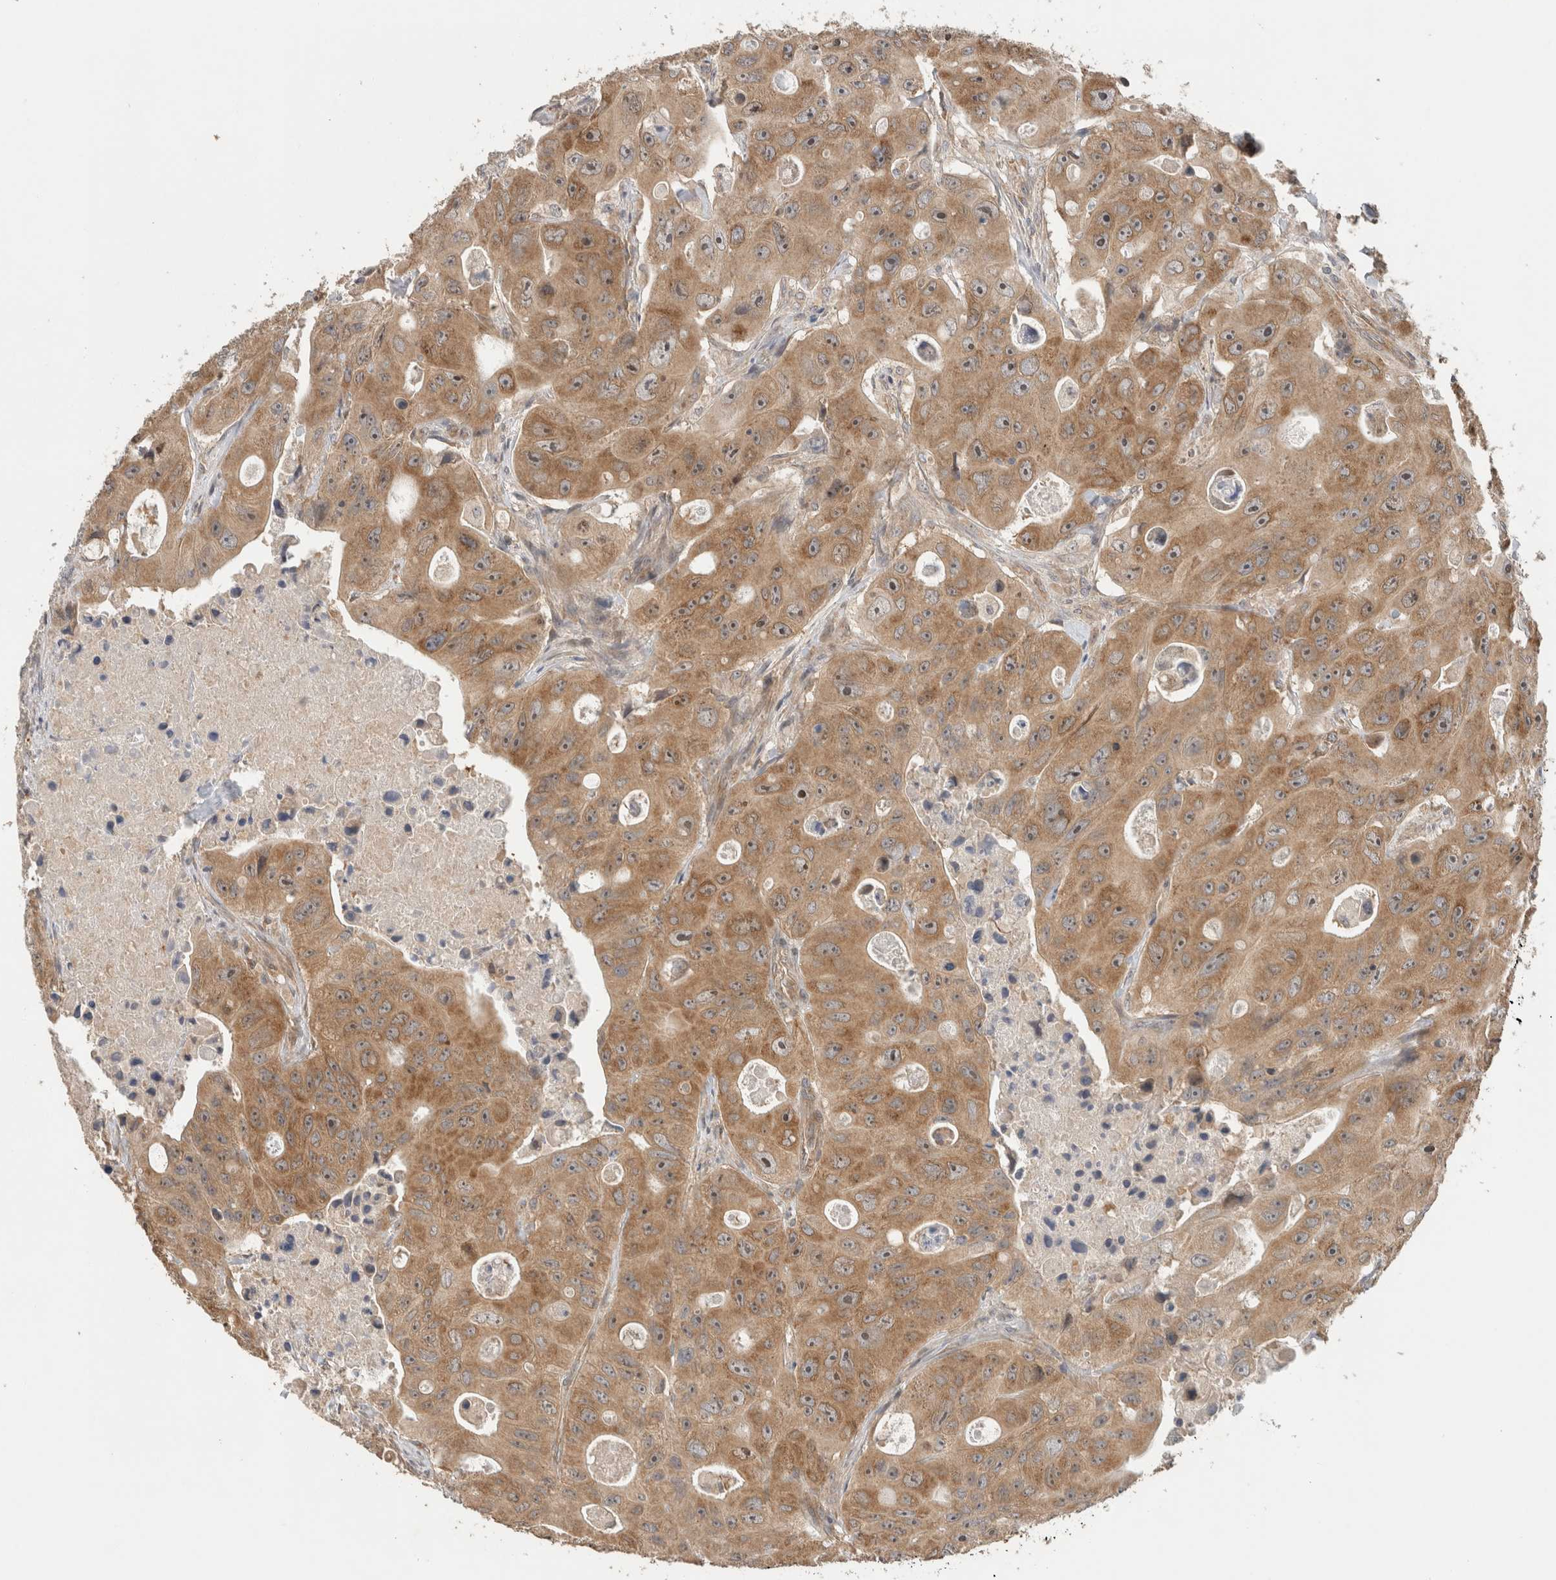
{"staining": {"intensity": "moderate", "quantity": ">75%", "location": "cytoplasmic/membranous"}, "tissue": "colorectal cancer", "cell_type": "Tumor cells", "image_type": "cancer", "snomed": [{"axis": "morphology", "description": "Adenocarcinoma, NOS"}, {"axis": "topography", "description": "Colon"}], "caption": "Adenocarcinoma (colorectal) stained with immunohistochemistry displays moderate cytoplasmic/membranous staining in about >75% of tumor cells.", "gene": "PUM1", "patient": {"sex": "female", "age": 46}}